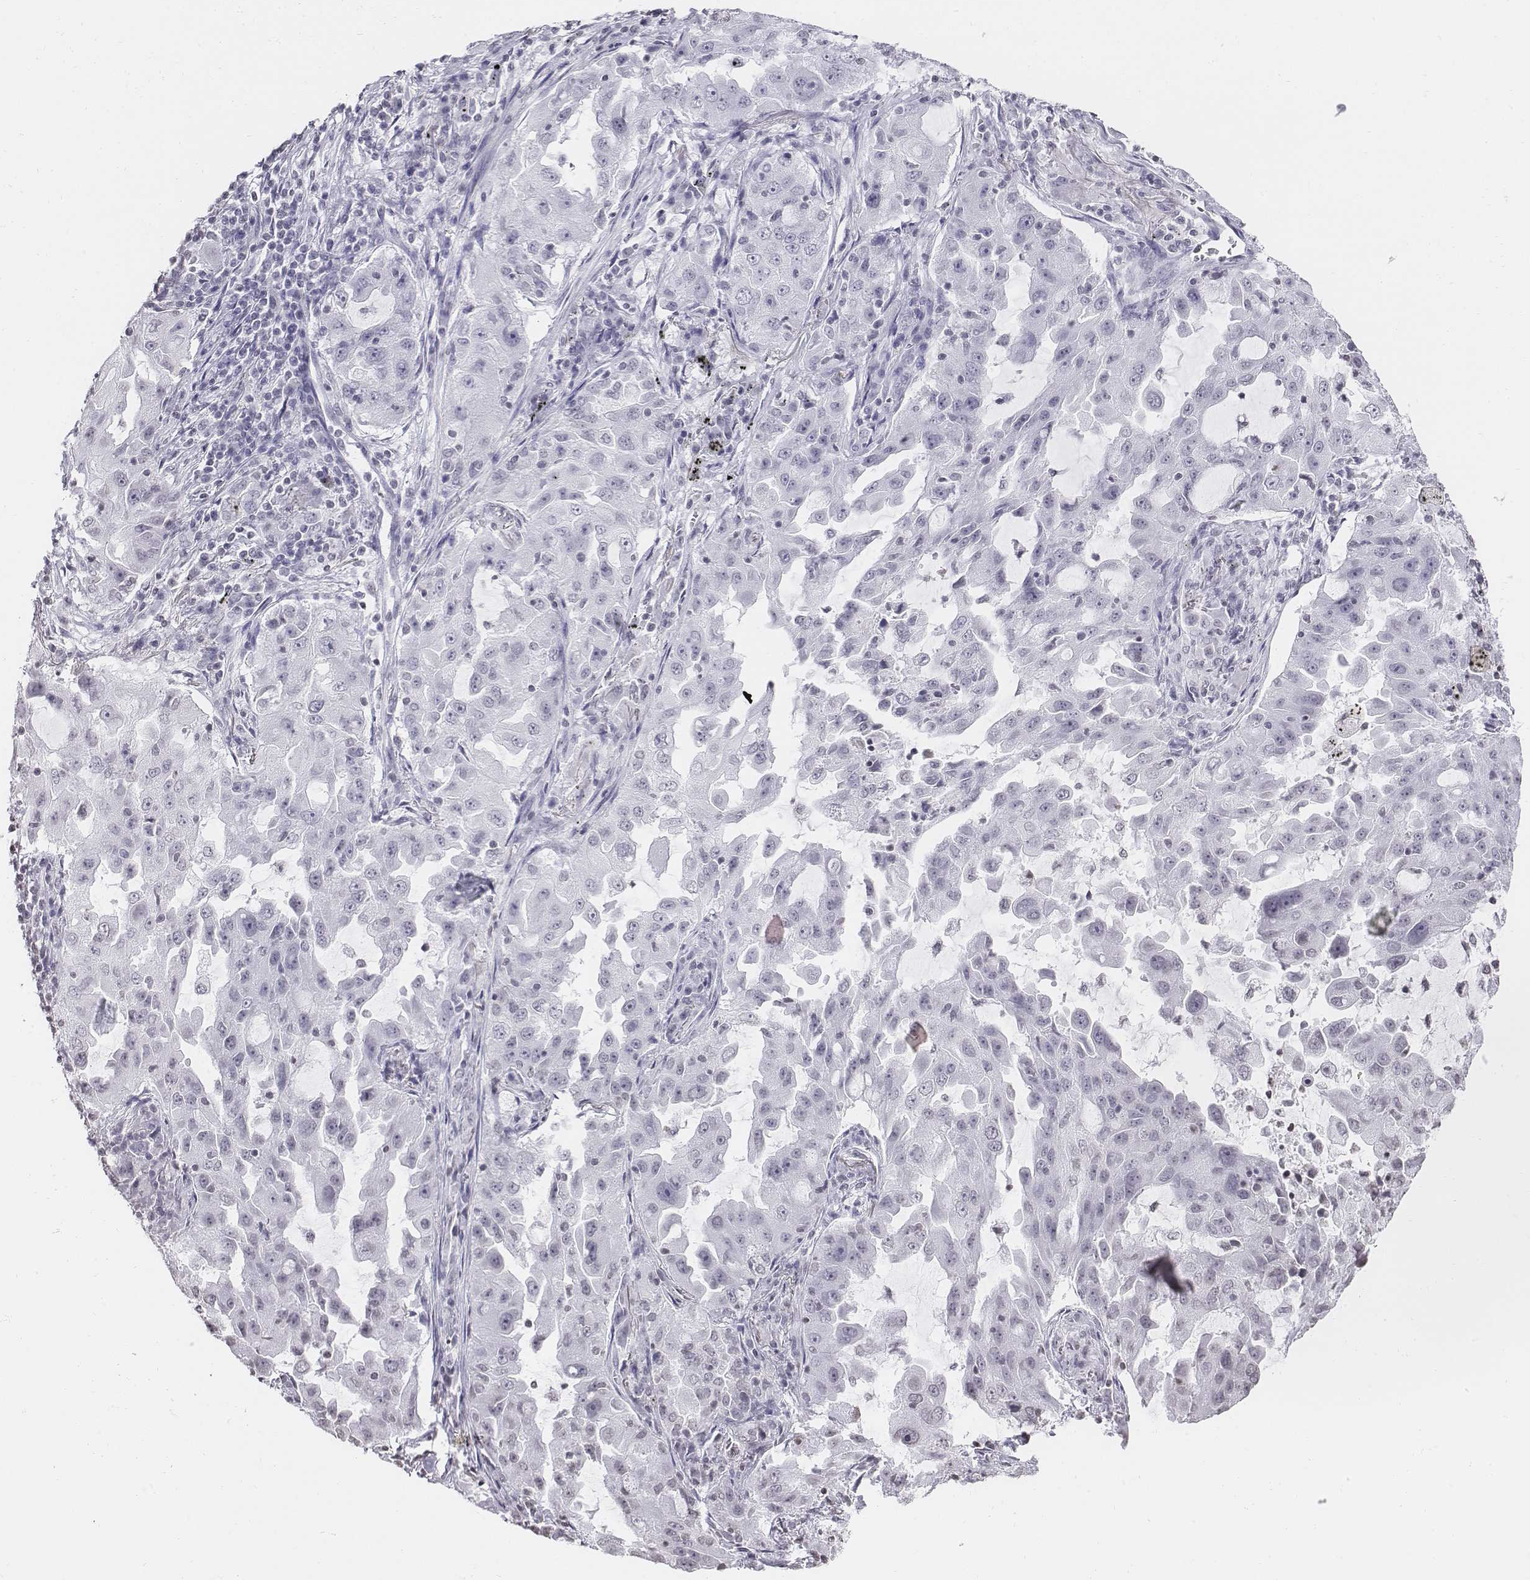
{"staining": {"intensity": "negative", "quantity": "none", "location": "none"}, "tissue": "lung cancer", "cell_type": "Tumor cells", "image_type": "cancer", "snomed": [{"axis": "morphology", "description": "Adenocarcinoma, NOS"}, {"axis": "topography", "description": "Lung"}], "caption": "This is an IHC micrograph of human adenocarcinoma (lung). There is no expression in tumor cells.", "gene": "BARHL1", "patient": {"sex": "female", "age": 61}}